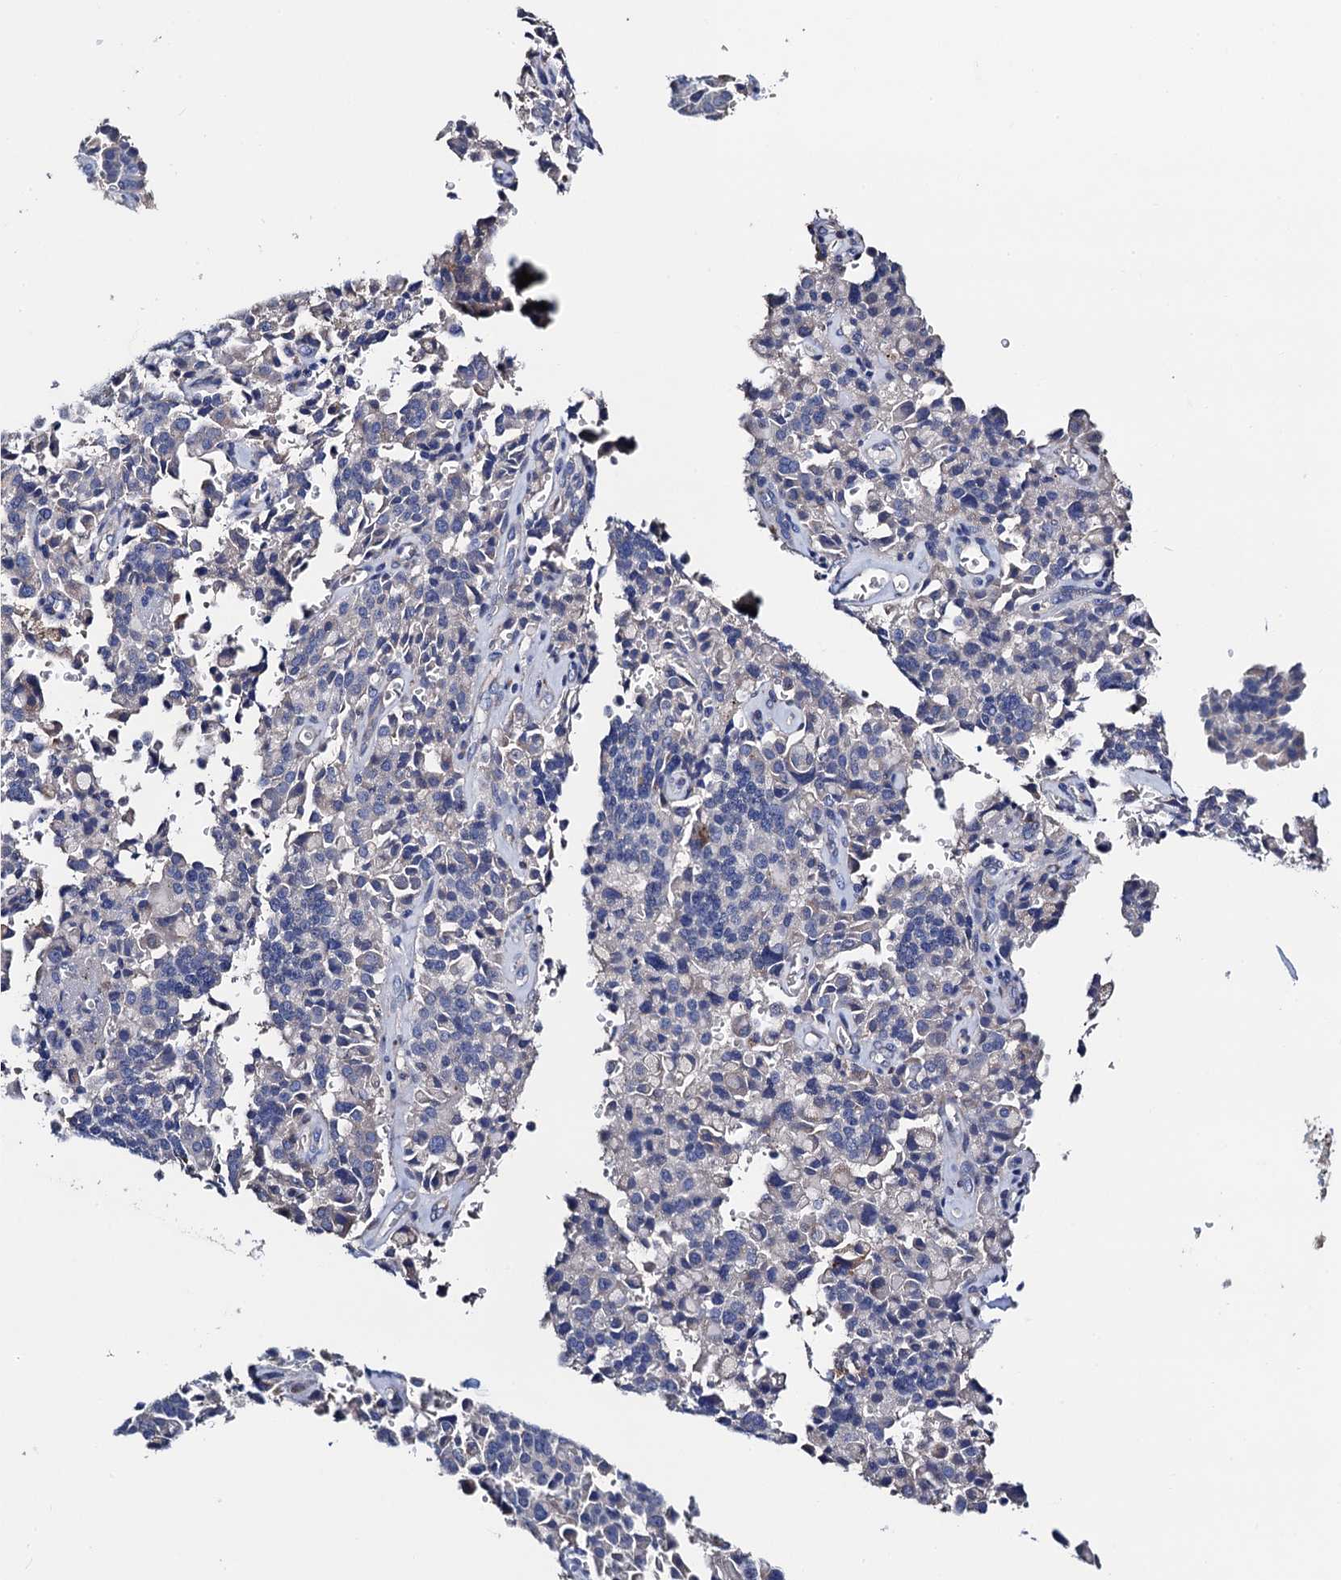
{"staining": {"intensity": "negative", "quantity": "none", "location": "none"}, "tissue": "pancreatic cancer", "cell_type": "Tumor cells", "image_type": "cancer", "snomed": [{"axis": "morphology", "description": "Adenocarcinoma, NOS"}, {"axis": "topography", "description": "Pancreas"}], "caption": "Tumor cells show no significant positivity in pancreatic cancer.", "gene": "FREM3", "patient": {"sex": "male", "age": 65}}